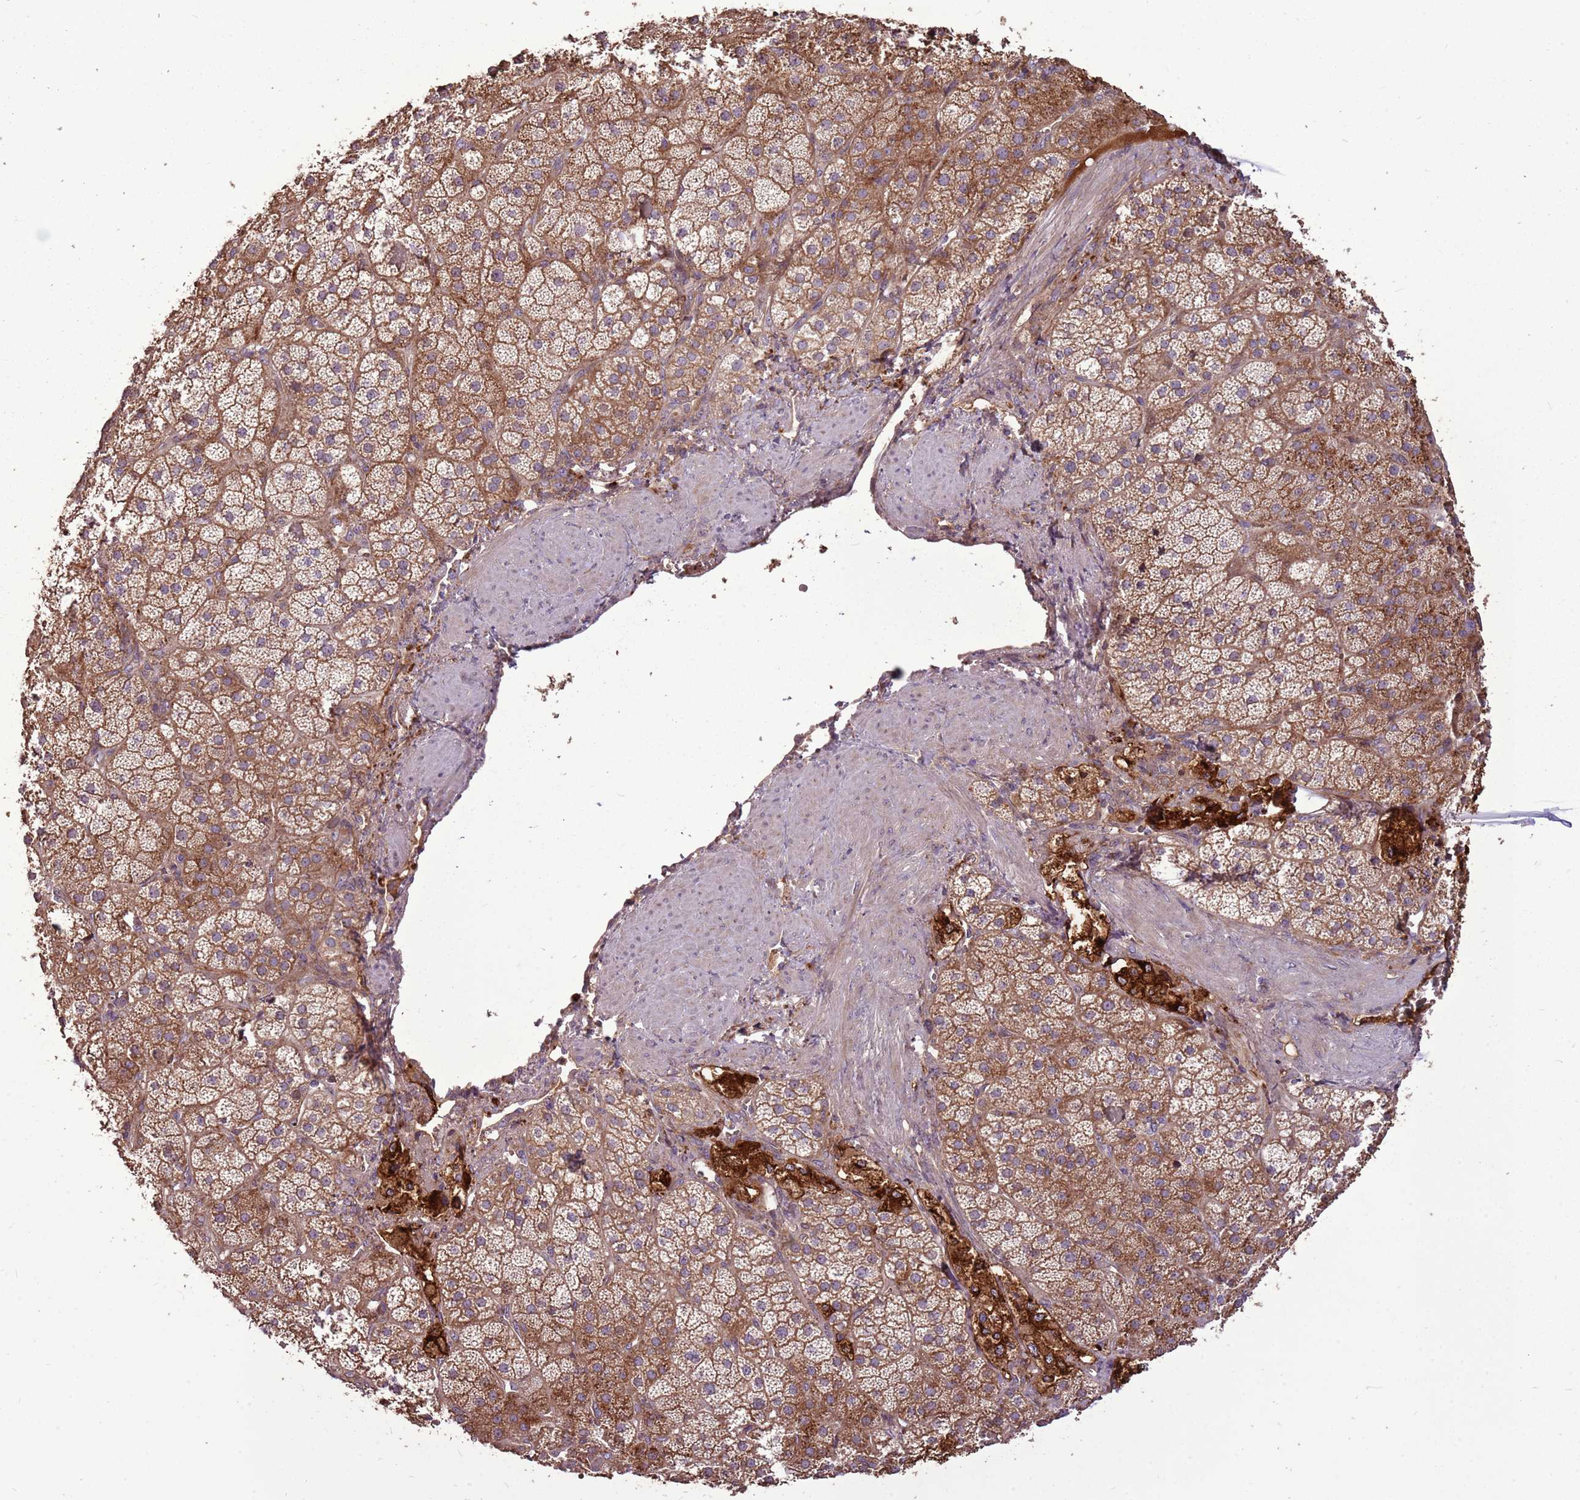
{"staining": {"intensity": "strong", "quantity": ">75%", "location": "cytoplasmic/membranous"}, "tissue": "adrenal gland", "cell_type": "Glandular cells", "image_type": "normal", "snomed": [{"axis": "morphology", "description": "Normal tissue, NOS"}, {"axis": "topography", "description": "Adrenal gland"}], "caption": "Immunohistochemical staining of unremarkable adrenal gland displays >75% levels of strong cytoplasmic/membranous protein expression in about >75% of glandular cells. (DAB (3,3'-diaminobenzidine) = brown stain, brightfield microscopy at high magnification).", "gene": "ANKRD24", "patient": {"sex": "male", "age": 57}}